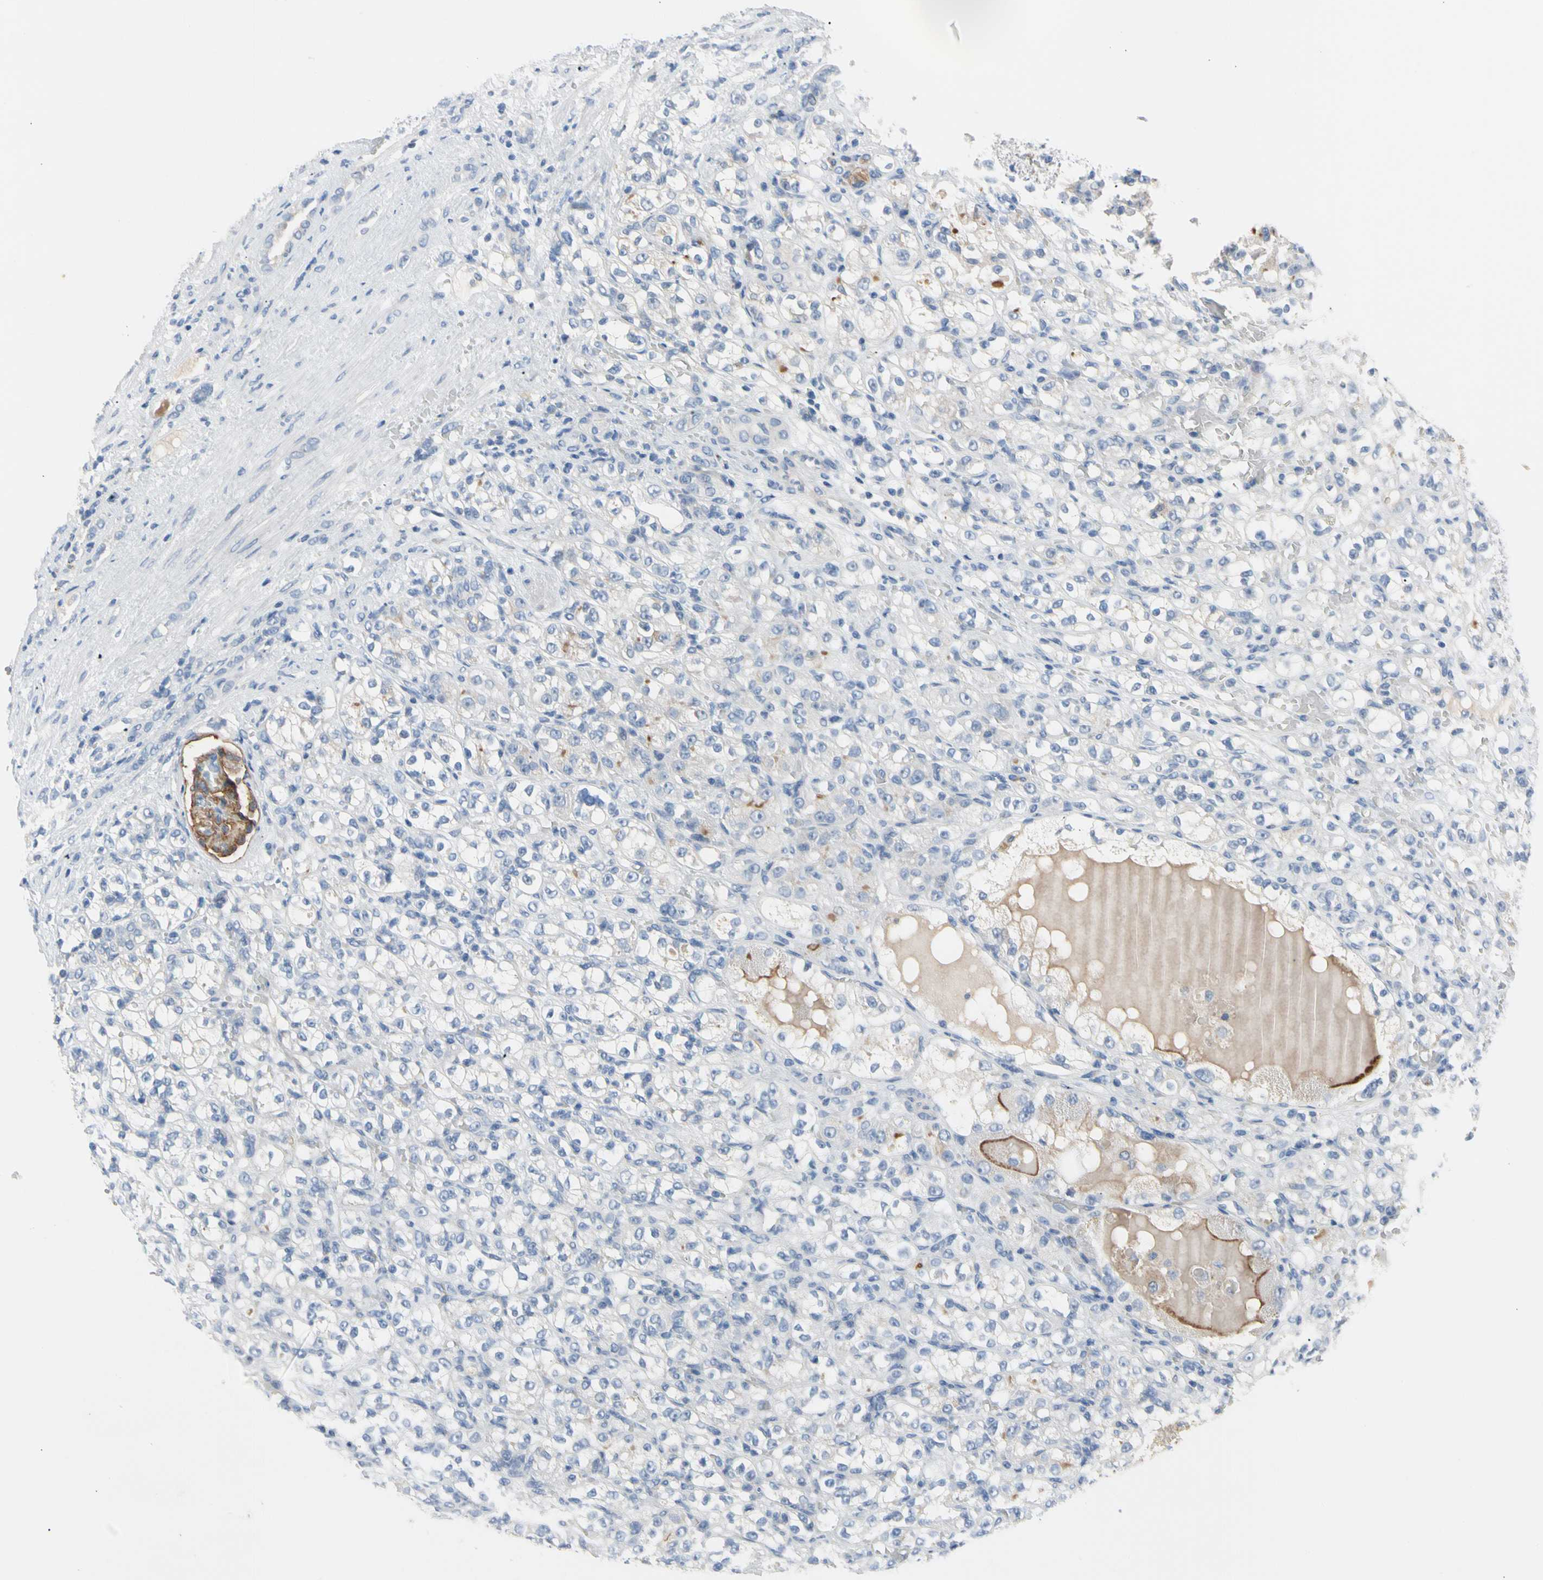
{"staining": {"intensity": "negative", "quantity": "none", "location": "none"}, "tissue": "renal cancer", "cell_type": "Tumor cells", "image_type": "cancer", "snomed": [{"axis": "morphology", "description": "Normal tissue, NOS"}, {"axis": "morphology", "description": "Adenocarcinoma, NOS"}, {"axis": "topography", "description": "Kidney"}], "caption": "Immunohistochemistry (IHC) histopathology image of neoplastic tissue: human renal cancer stained with DAB (3,3'-diaminobenzidine) shows no significant protein positivity in tumor cells.", "gene": "MARK1", "patient": {"sex": "male", "age": 61}}